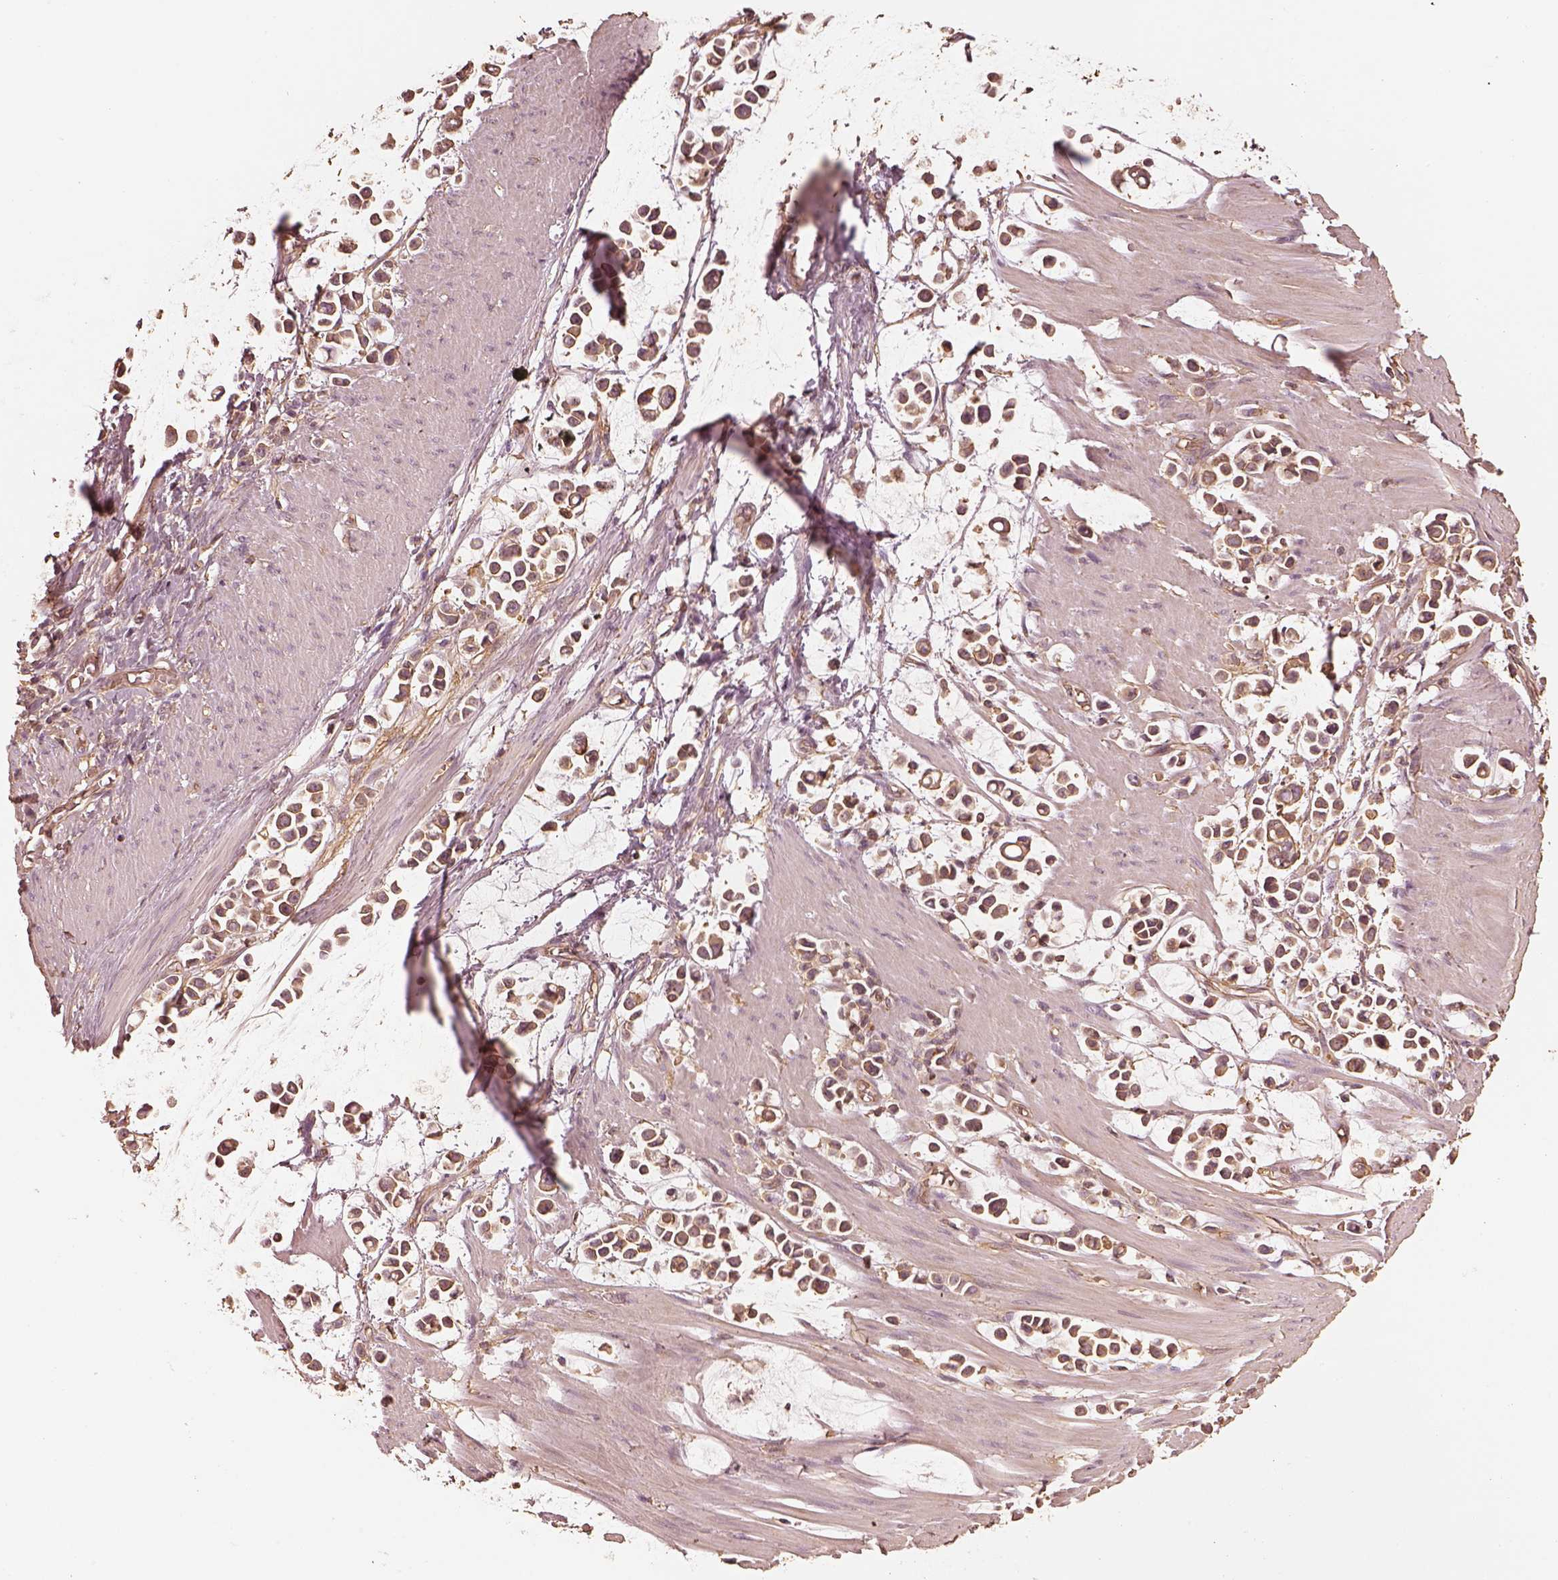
{"staining": {"intensity": "moderate", "quantity": ">75%", "location": "cytoplasmic/membranous"}, "tissue": "stomach cancer", "cell_type": "Tumor cells", "image_type": "cancer", "snomed": [{"axis": "morphology", "description": "Adenocarcinoma, NOS"}, {"axis": "topography", "description": "Stomach"}], "caption": "Protein analysis of adenocarcinoma (stomach) tissue demonstrates moderate cytoplasmic/membranous expression in approximately >75% of tumor cells.", "gene": "WDR7", "patient": {"sex": "male", "age": 82}}